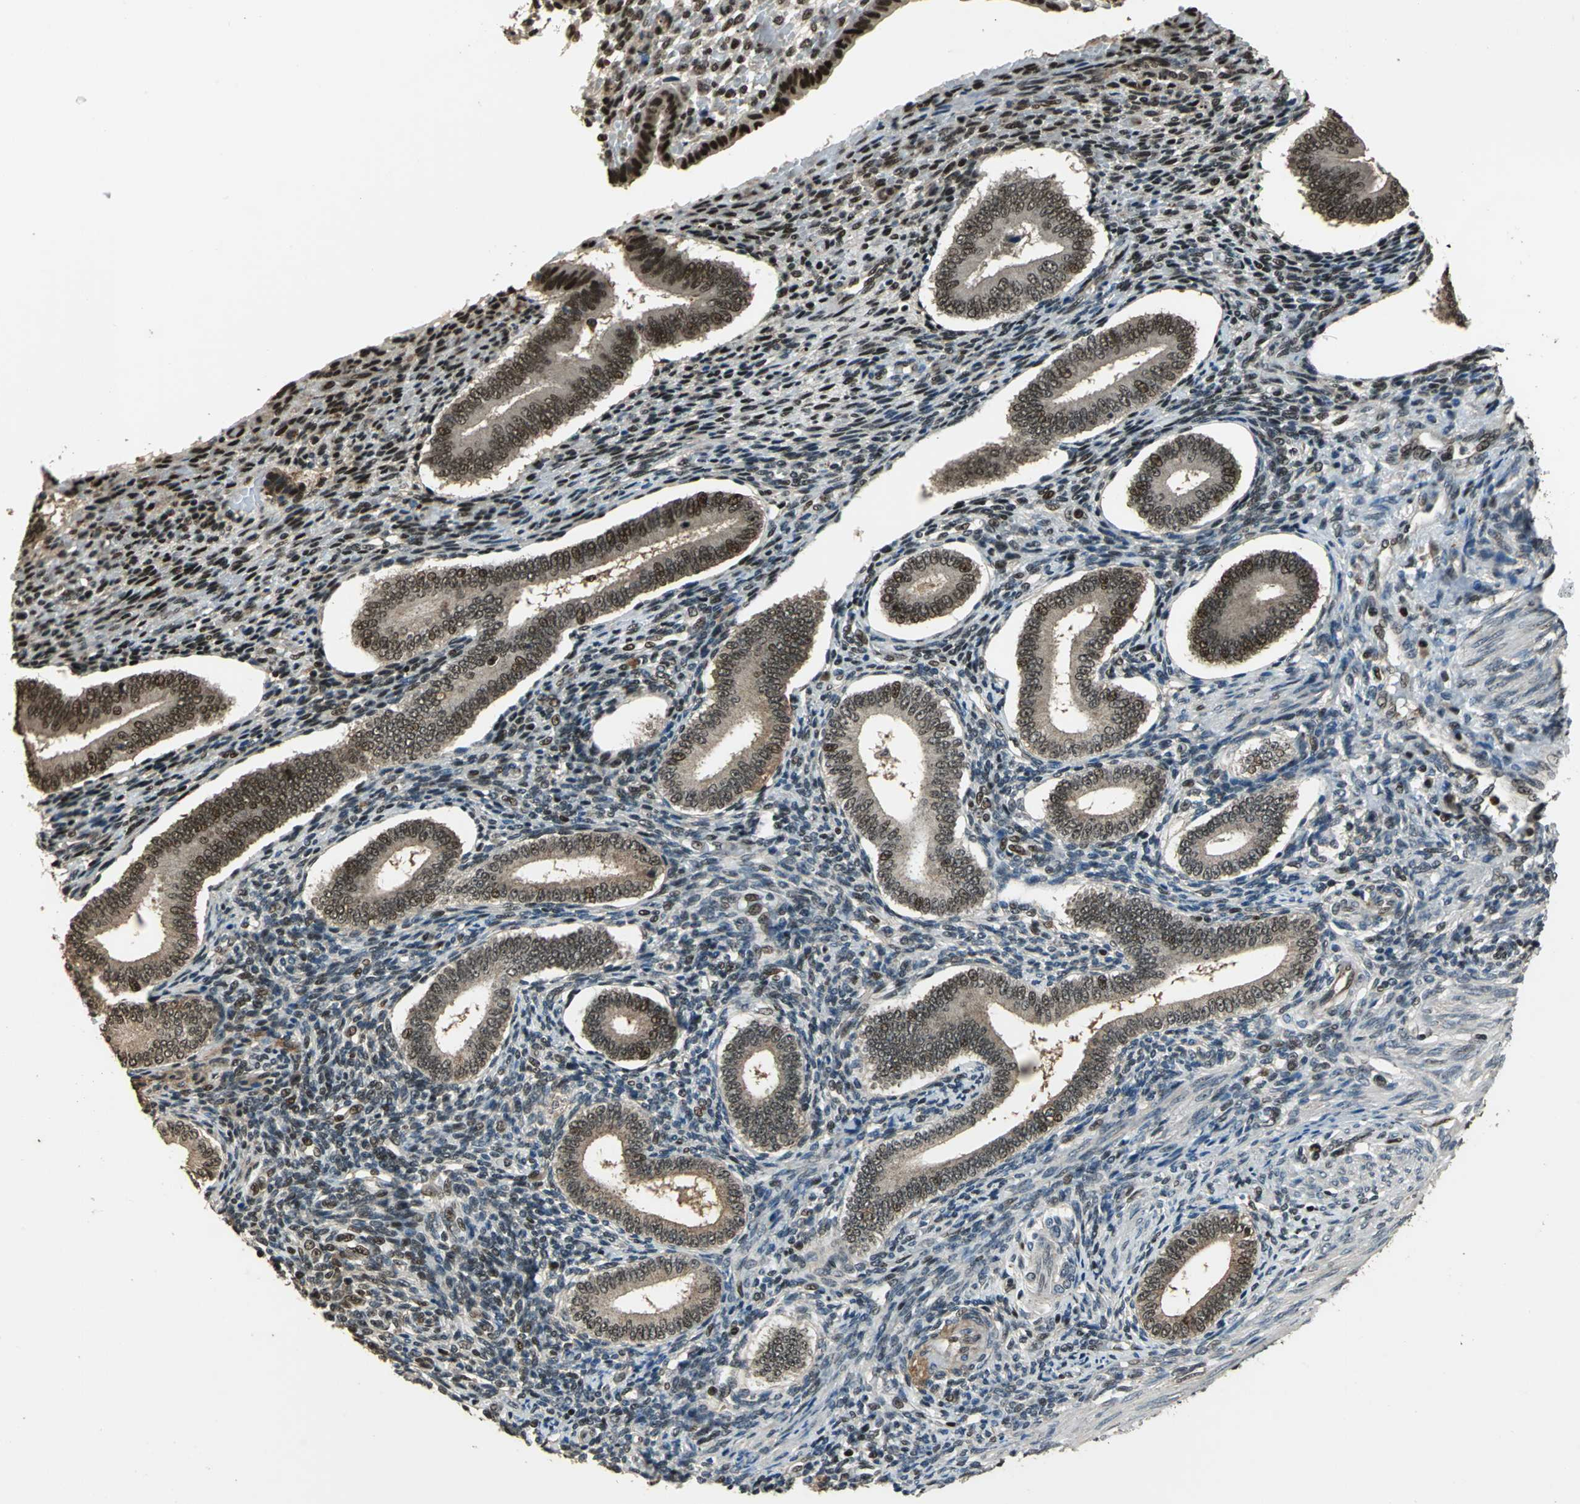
{"staining": {"intensity": "moderate", "quantity": "25%-75%", "location": "nuclear"}, "tissue": "endometrium", "cell_type": "Cells in endometrial stroma", "image_type": "normal", "snomed": [{"axis": "morphology", "description": "Normal tissue, NOS"}, {"axis": "topography", "description": "Endometrium"}], "caption": "This photomicrograph exhibits unremarkable endometrium stained with IHC to label a protein in brown. The nuclear of cells in endometrial stroma show moderate positivity for the protein. Nuclei are counter-stained blue.", "gene": "MIS18BP1", "patient": {"sex": "female", "age": 42}}